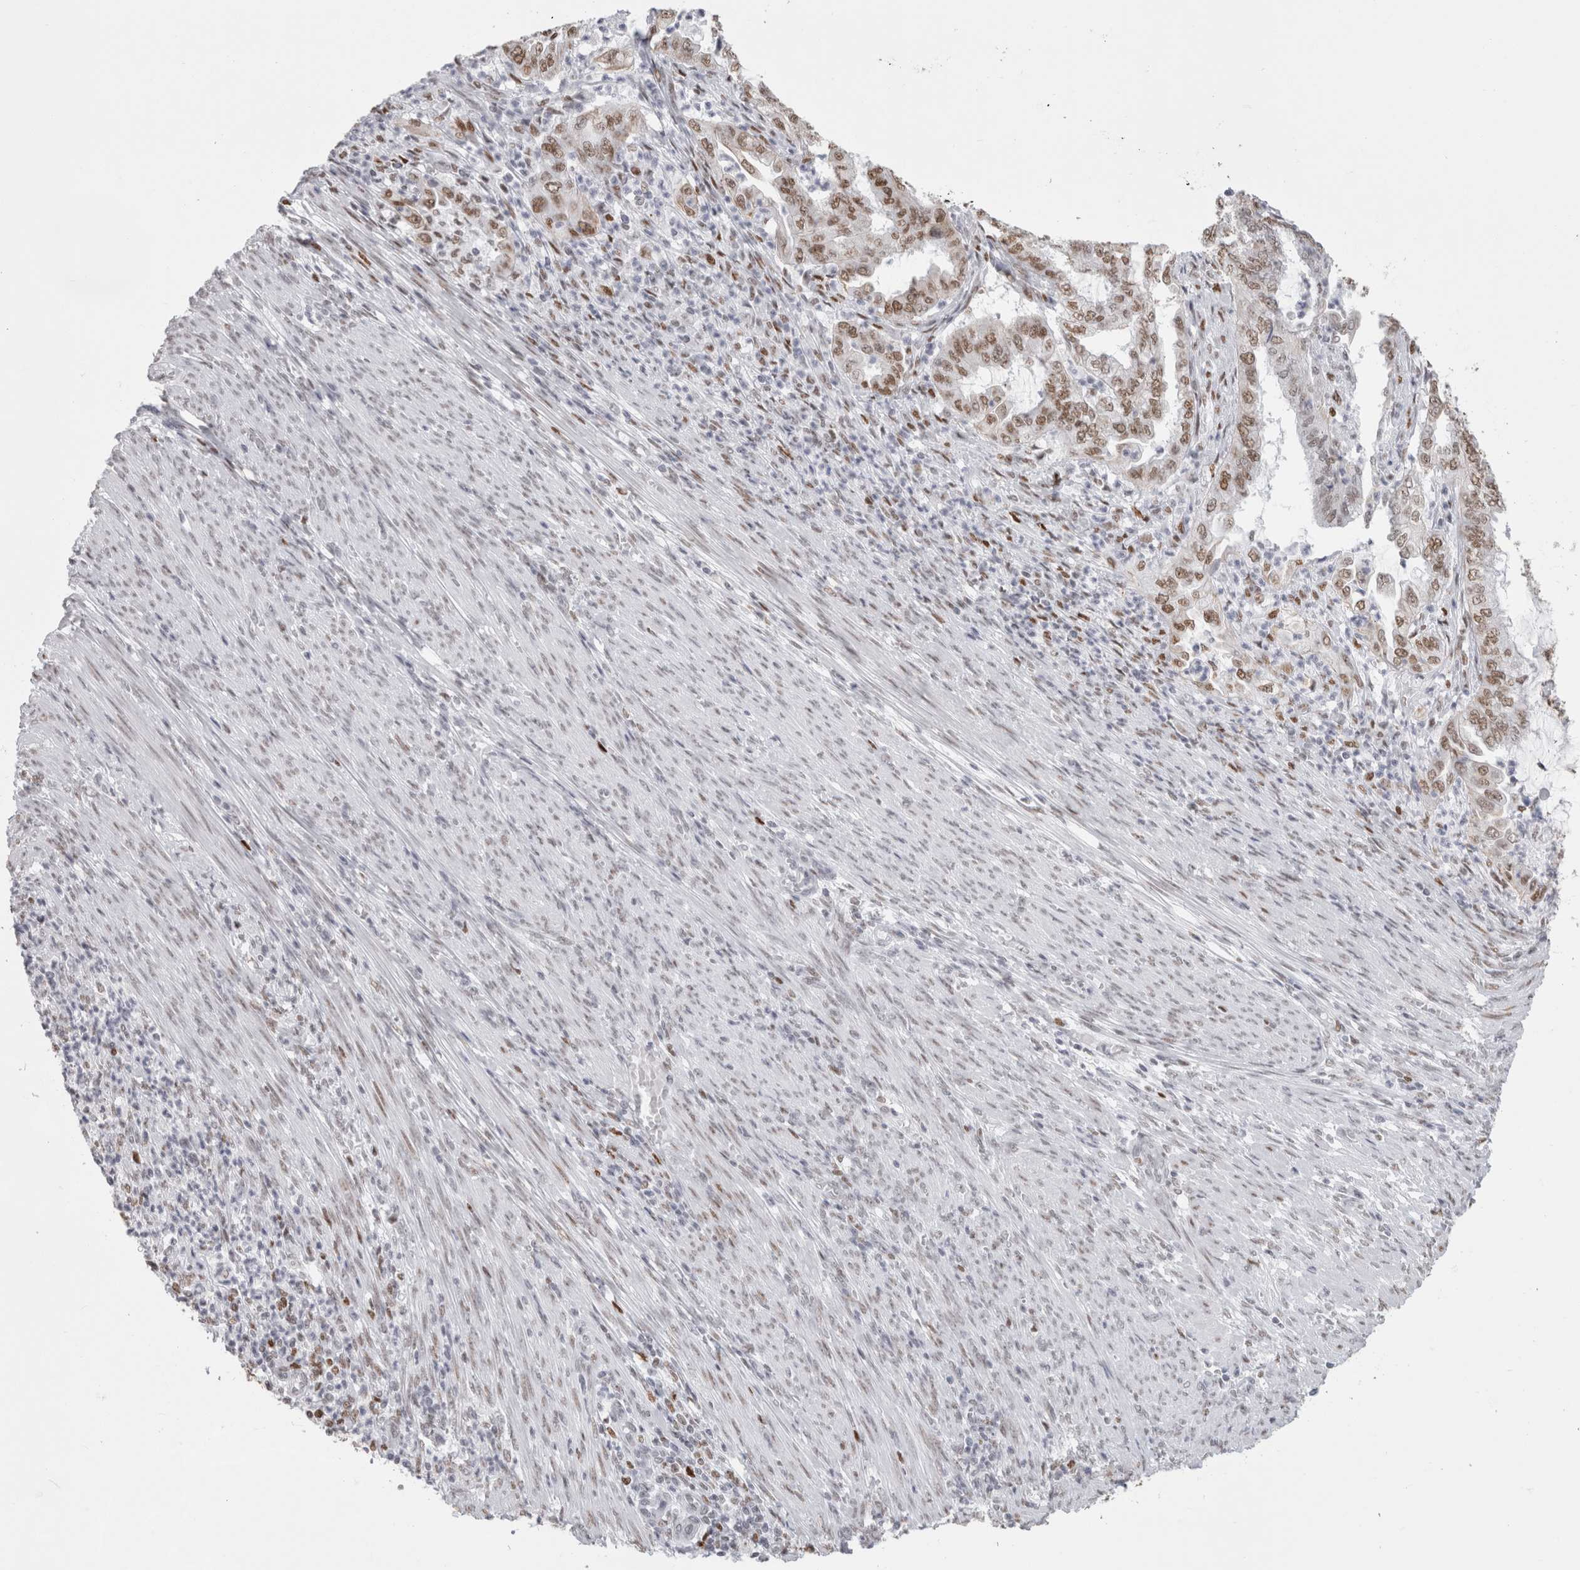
{"staining": {"intensity": "moderate", "quantity": ">75%", "location": "nuclear"}, "tissue": "endometrial cancer", "cell_type": "Tumor cells", "image_type": "cancer", "snomed": [{"axis": "morphology", "description": "Adenocarcinoma, NOS"}, {"axis": "topography", "description": "Endometrium"}], "caption": "Human endometrial adenocarcinoma stained with a brown dye demonstrates moderate nuclear positive staining in about >75% of tumor cells.", "gene": "SMARCC1", "patient": {"sex": "female", "age": 49}}